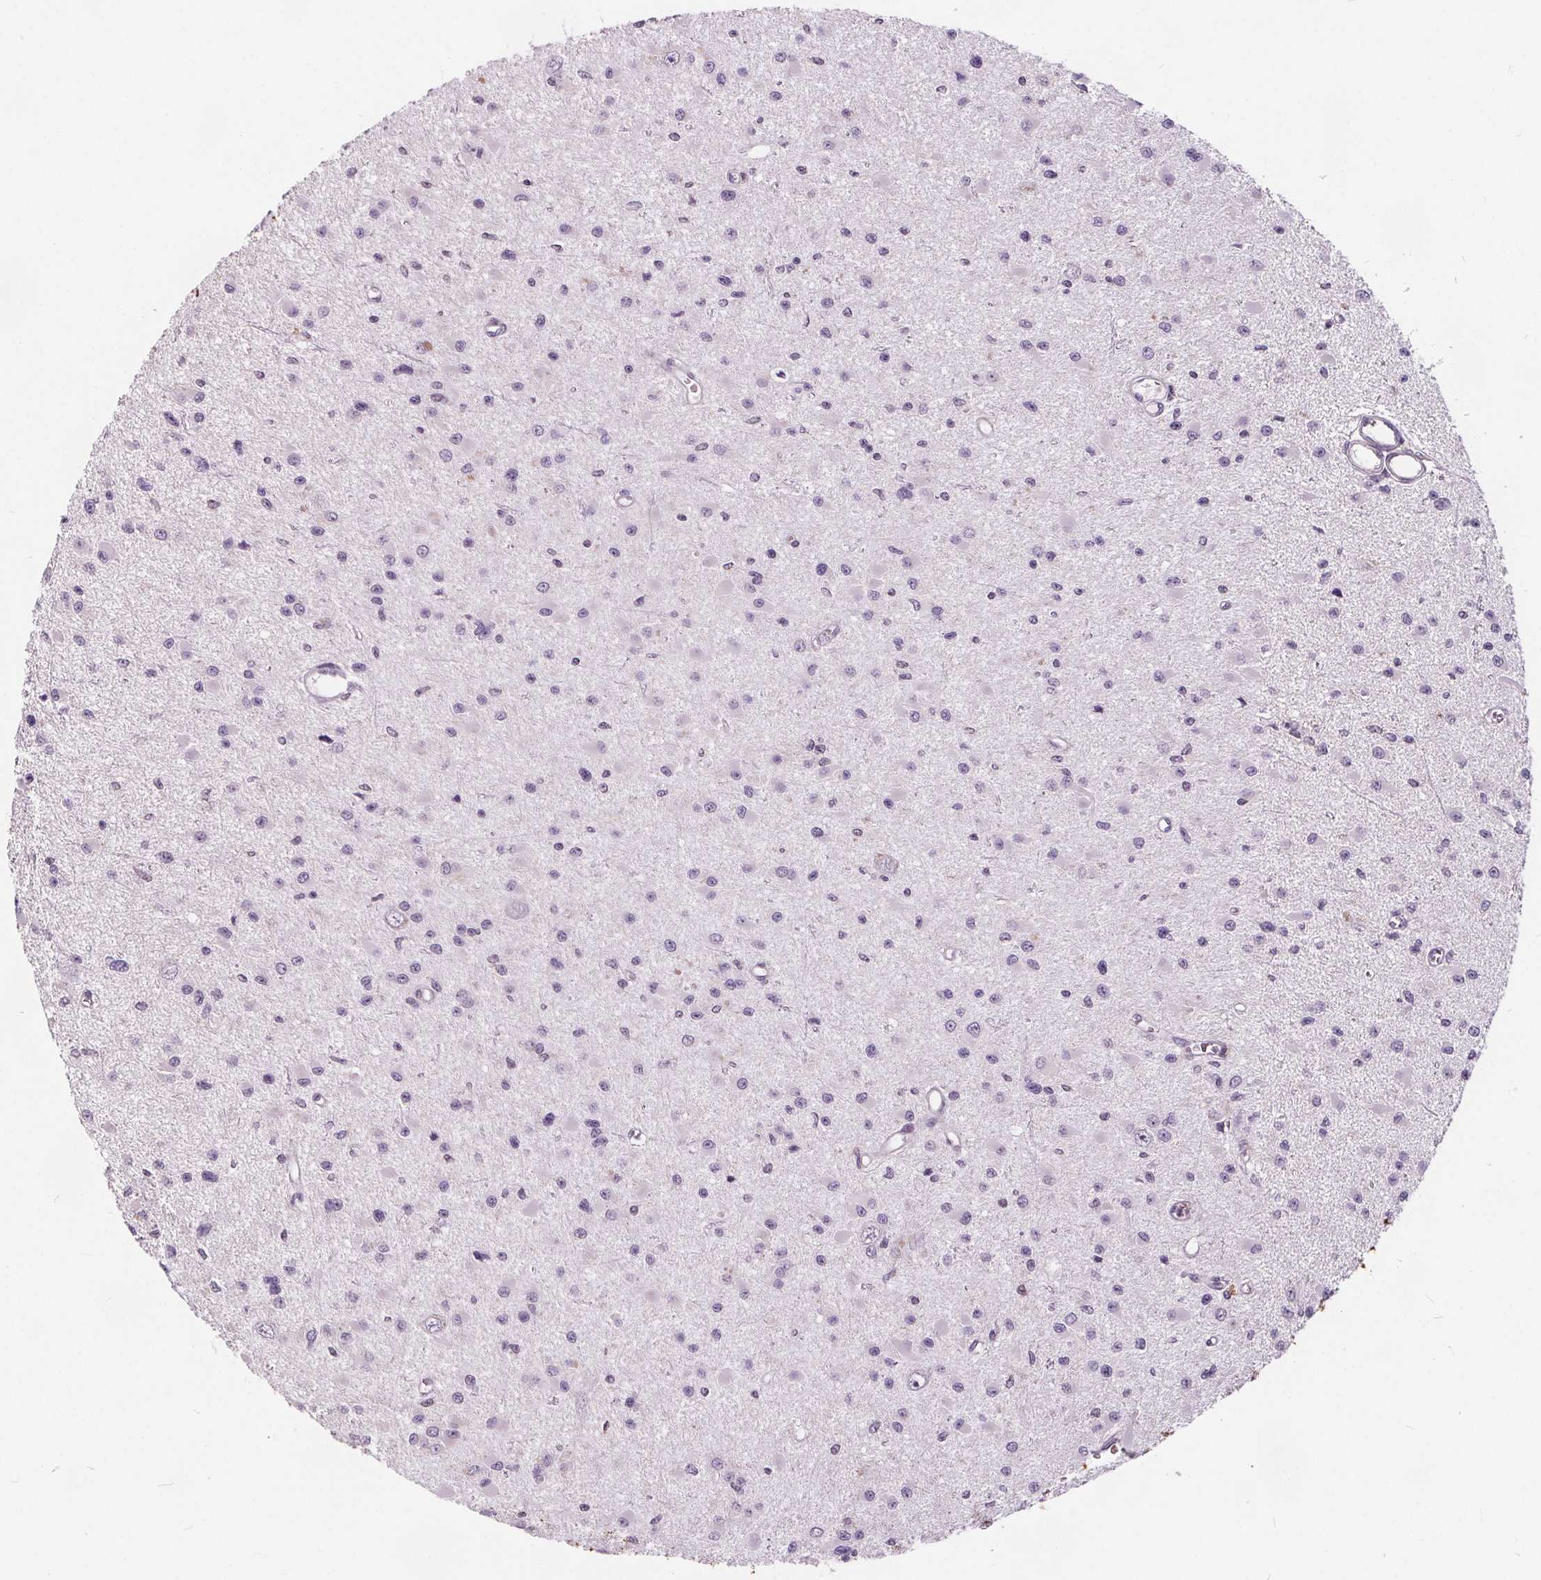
{"staining": {"intensity": "negative", "quantity": "none", "location": "none"}, "tissue": "glioma", "cell_type": "Tumor cells", "image_type": "cancer", "snomed": [{"axis": "morphology", "description": "Glioma, malignant, High grade"}, {"axis": "topography", "description": "Brain"}], "caption": "This image is of glioma stained with immunohistochemistry (IHC) to label a protein in brown with the nuclei are counter-stained blue. There is no positivity in tumor cells. (DAB (3,3'-diaminobenzidine) immunohistochemistry (IHC) visualized using brightfield microscopy, high magnification).", "gene": "HAAO", "patient": {"sex": "male", "age": 54}}